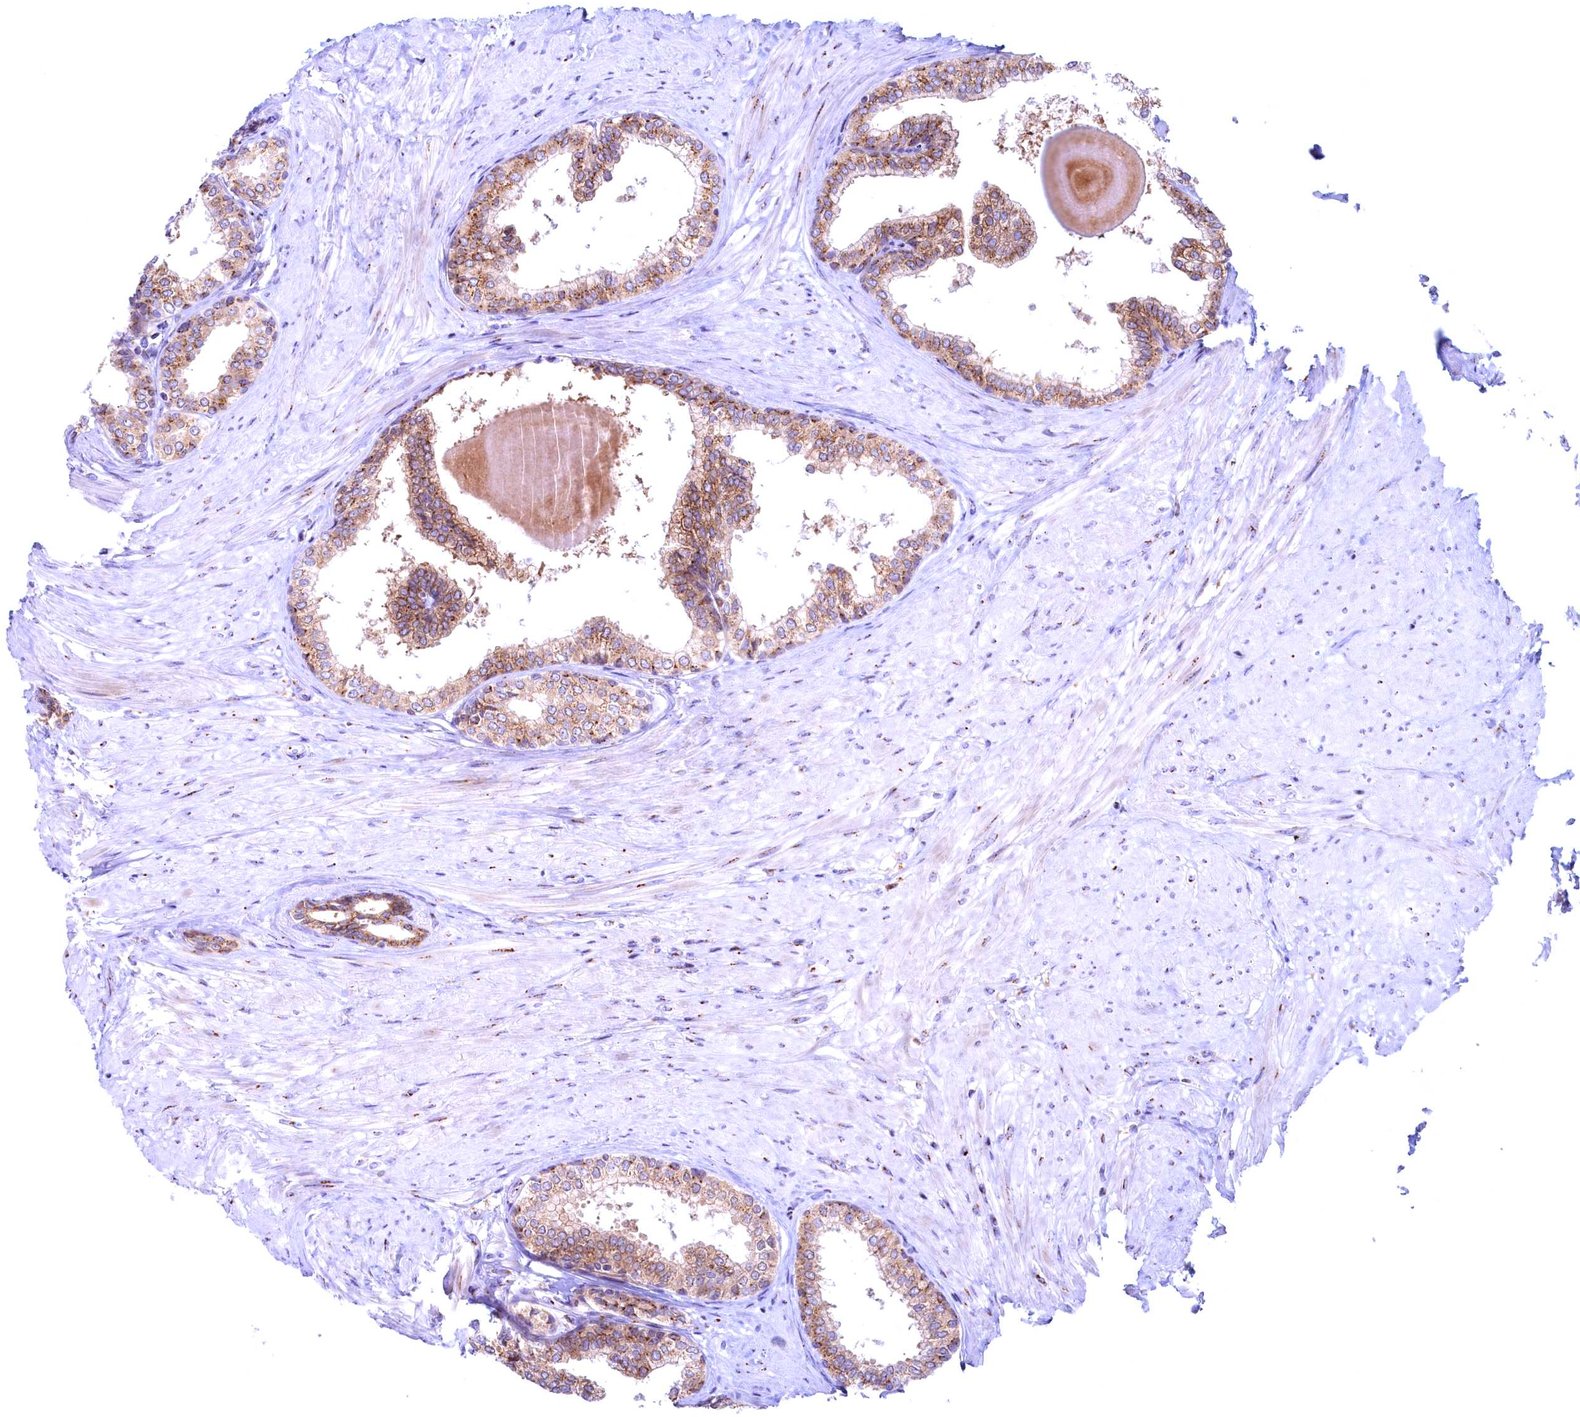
{"staining": {"intensity": "moderate", "quantity": ">75%", "location": "cytoplasmic/membranous"}, "tissue": "prostate", "cell_type": "Glandular cells", "image_type": "normal", "snomed": [{"axis": "morphology", "description": "Normal tissue, NOS"}, {"axis": "topography", "description": "Prostate"}], "caption": "DAB immunohistochemical staining of benign human prostate reveals moderate cytoplasmic/membranous protein staining in about >75% of glandular cells. The staining was performed using DAB to visualize the protein expression in brown, while the nuclei were stained in blue with hematoxylin (Magnification: 20x).", "gene": "BLVRB", "patient": {"sex": "male", "age": 48}}